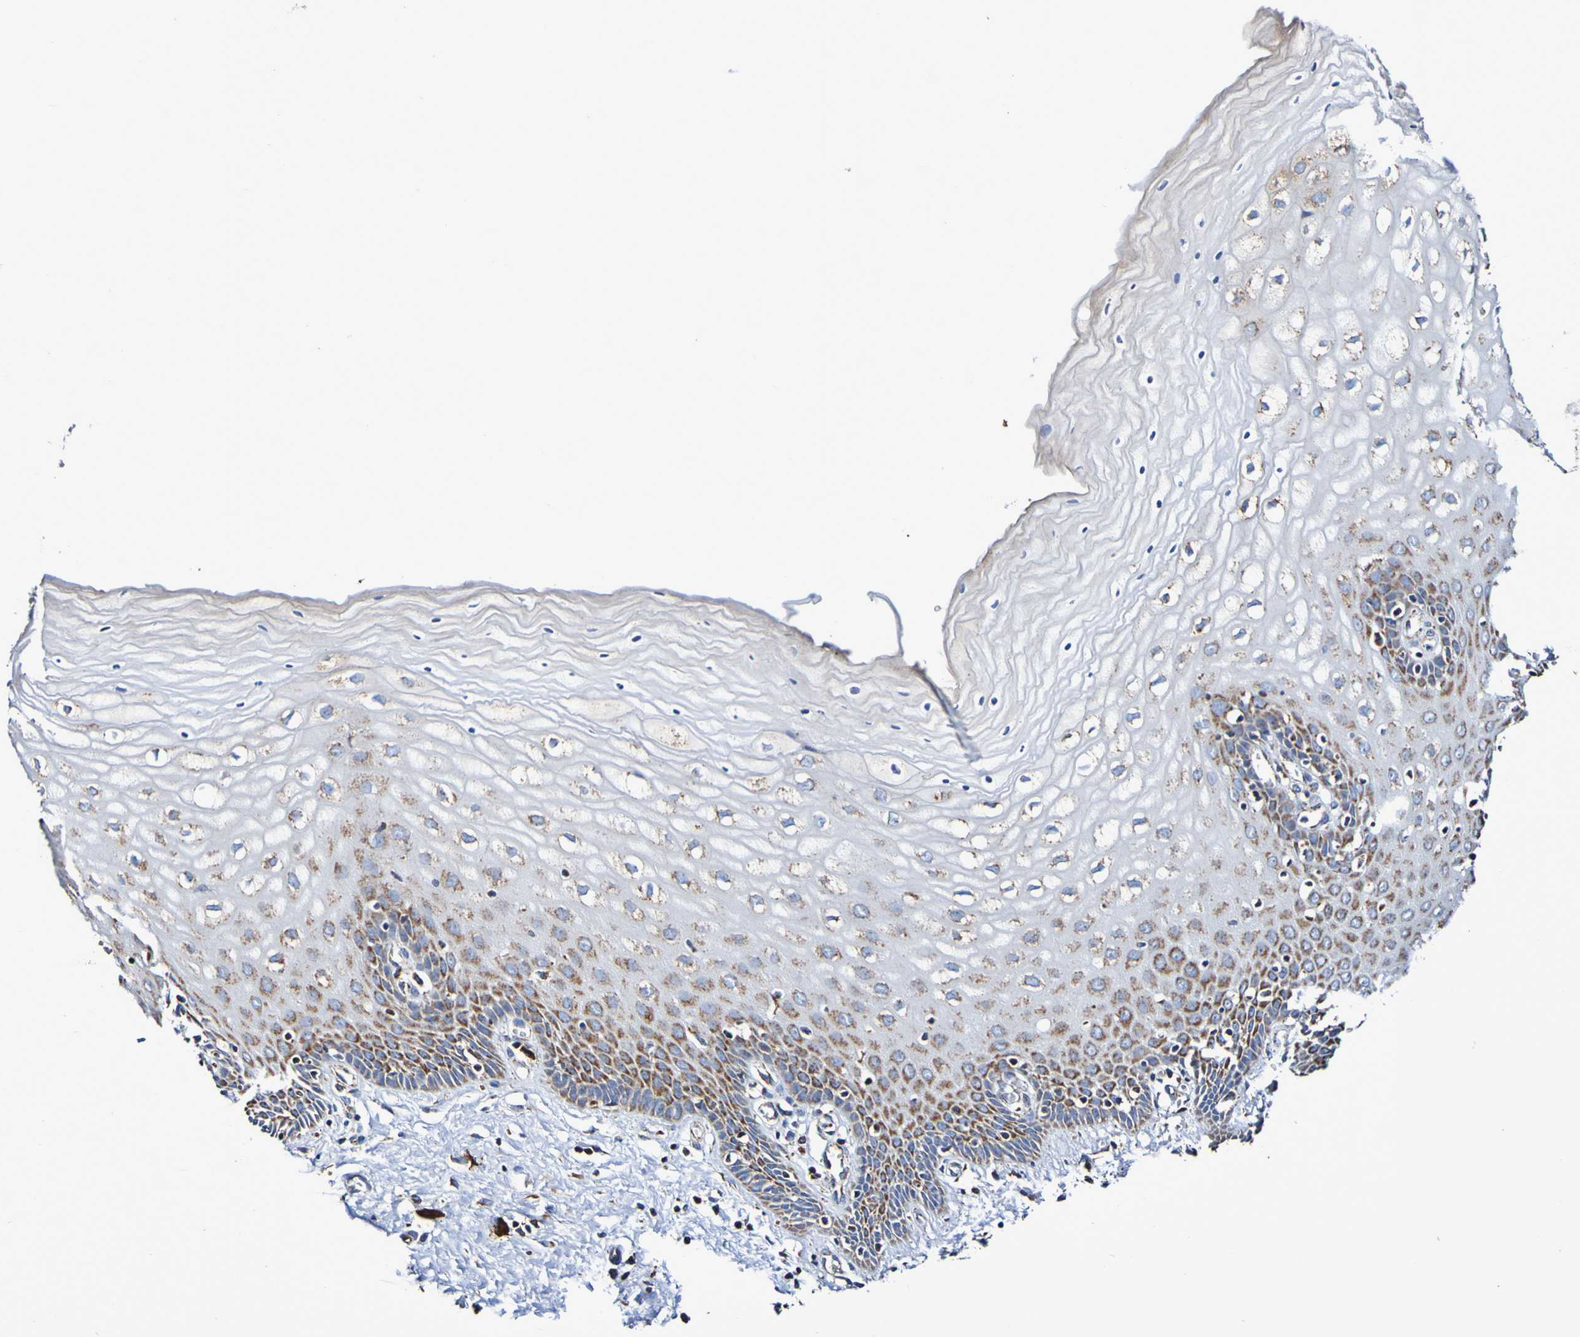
{"staining": {"intensity": "strong", "quantity": ">75%", "location": "cytoplasmic/membranous"}, "tissue": "cervix", "cell_type": "Glandular cells", "image_type": "normal", "snomed": [{"axis": "morphology", "description": "Normal tissue, NOS"}, {"axis": "topography", "description": "Cervix"}], "caption": "Glandular cells display strong cytoplasmic/membranous staining in about >75% of cells in normal cervix.", "gene": "IL18R1", "patient": {"sex": "female", "age": 55}}